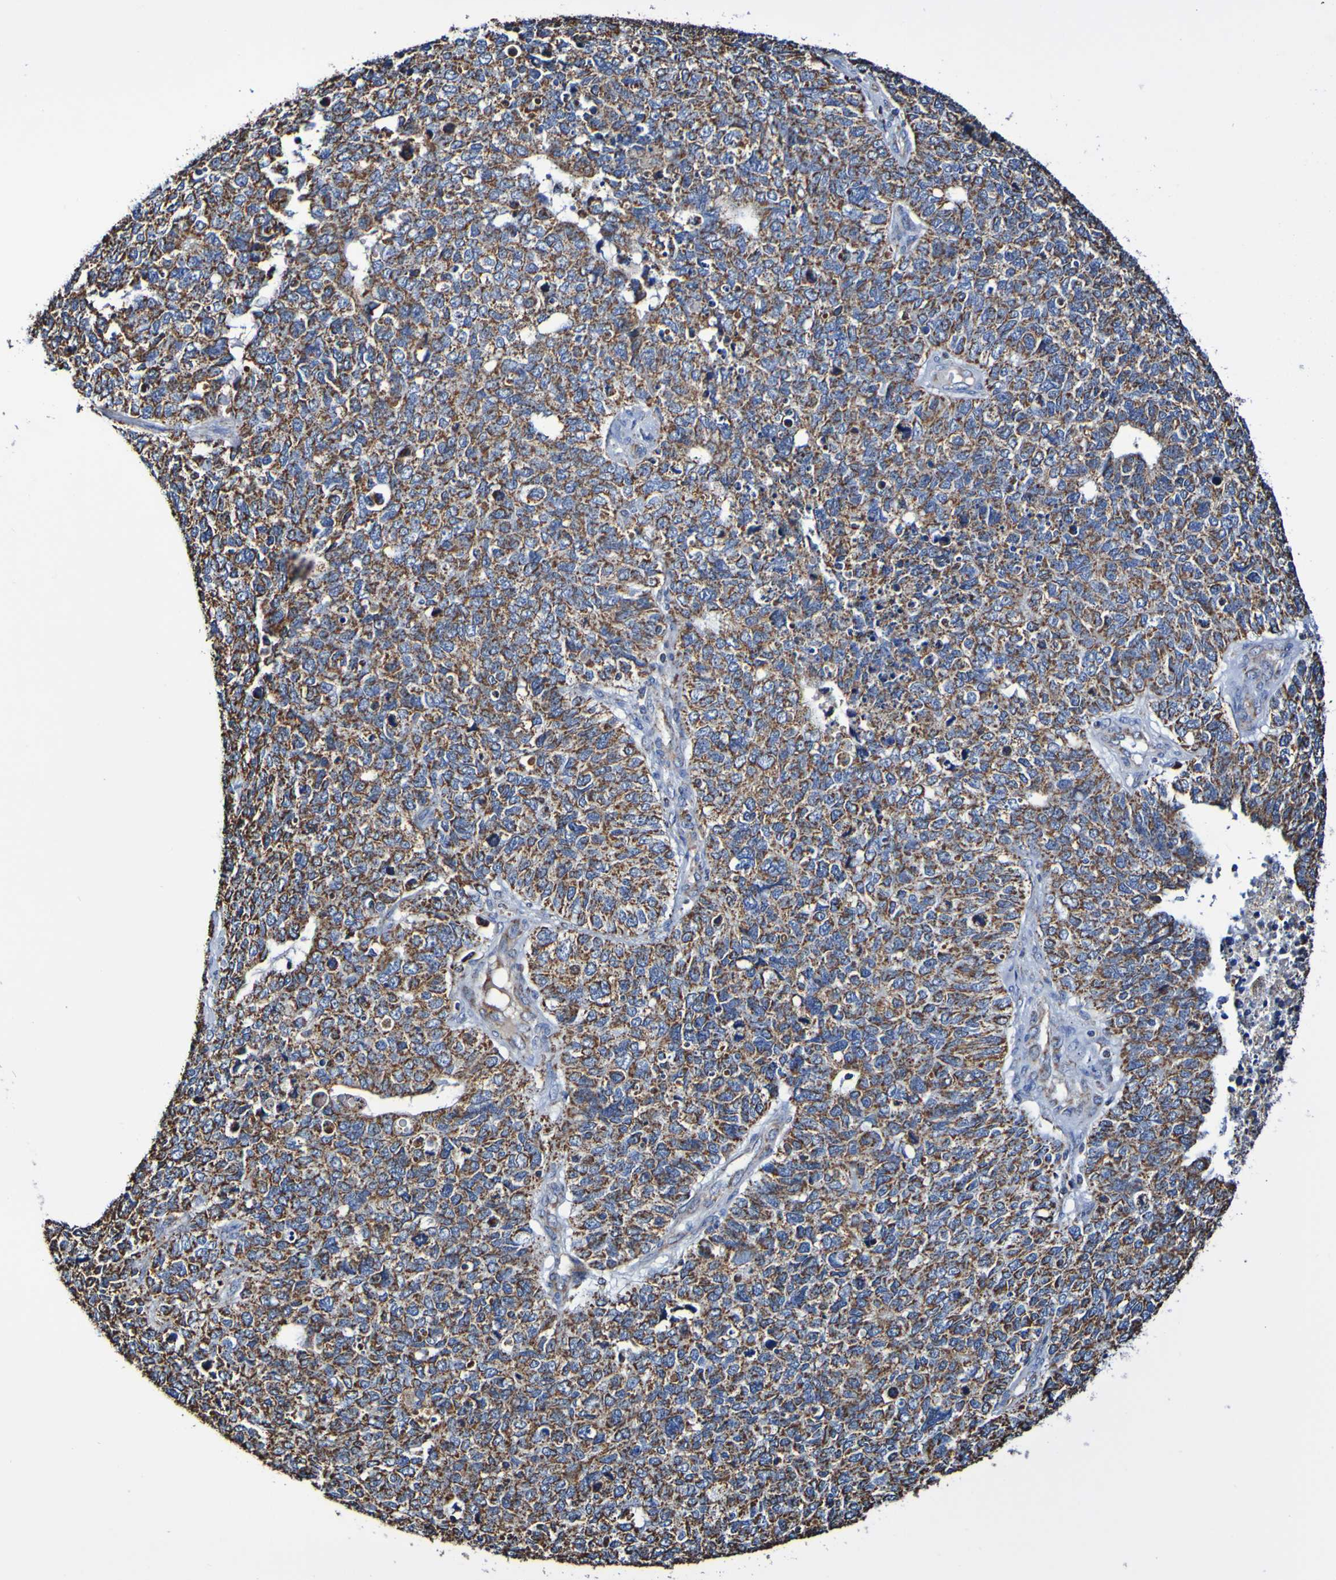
{"staining": {"intensity": "moderate", "quantity": ">75%", "location": "cytoplasmic/membranous"}, "tissue": "cervical cancer", "cell_type": "Tumor cells", "image_type": "cancer", "snomed": [{"axis": "morphology", "description": "Squamous cell carcinoma, NOS"}, {"axis": "topography", "description": "Cervix"}], "caption": "The micrograph displays a brown stain indicating the presence of a protein in the cytoplasmic/membranous of tumor cells in cervical cancer.", "gene": "IL18R1", "patient": {"sex": "female", "age": 63}}